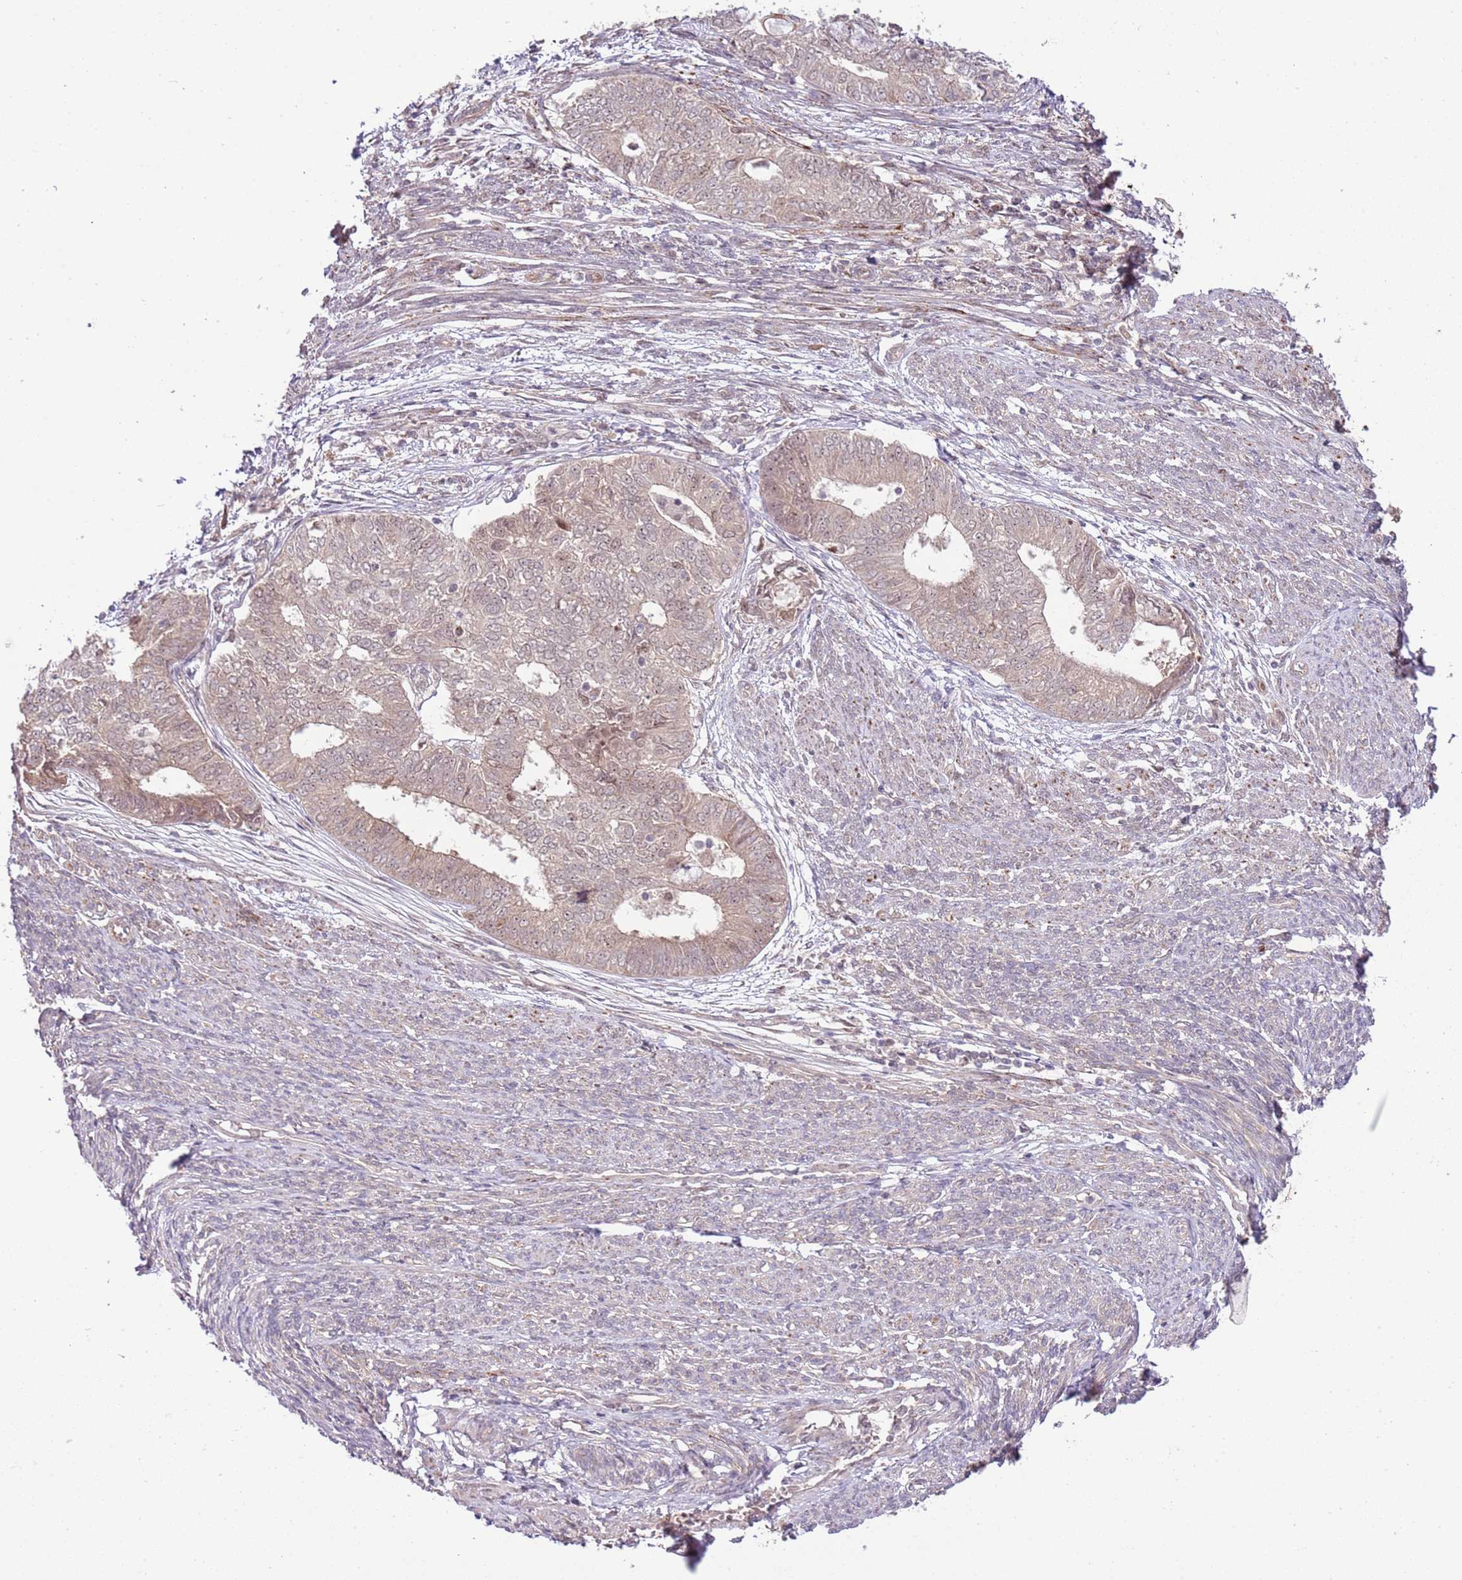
{"staining": {"intensity": "weak", "quantity": "<25%", "location": "cytoplasmic/membranous"}, "tissue": "endometrial cancer", "cell_type": "Tumor cells", "image_type": "cancer", "snomed": [{"axis": "morphology", "description": "Adenocarcinoma, NOS"}, {"axis": "topography", "description": "Endometrium"}], "caption": "Human endometrial cancer stained for a protein using IHC reveals no expression in tumor cells.", "gene": "CHD1", "patient": {"sex": "female", "age": 62}}